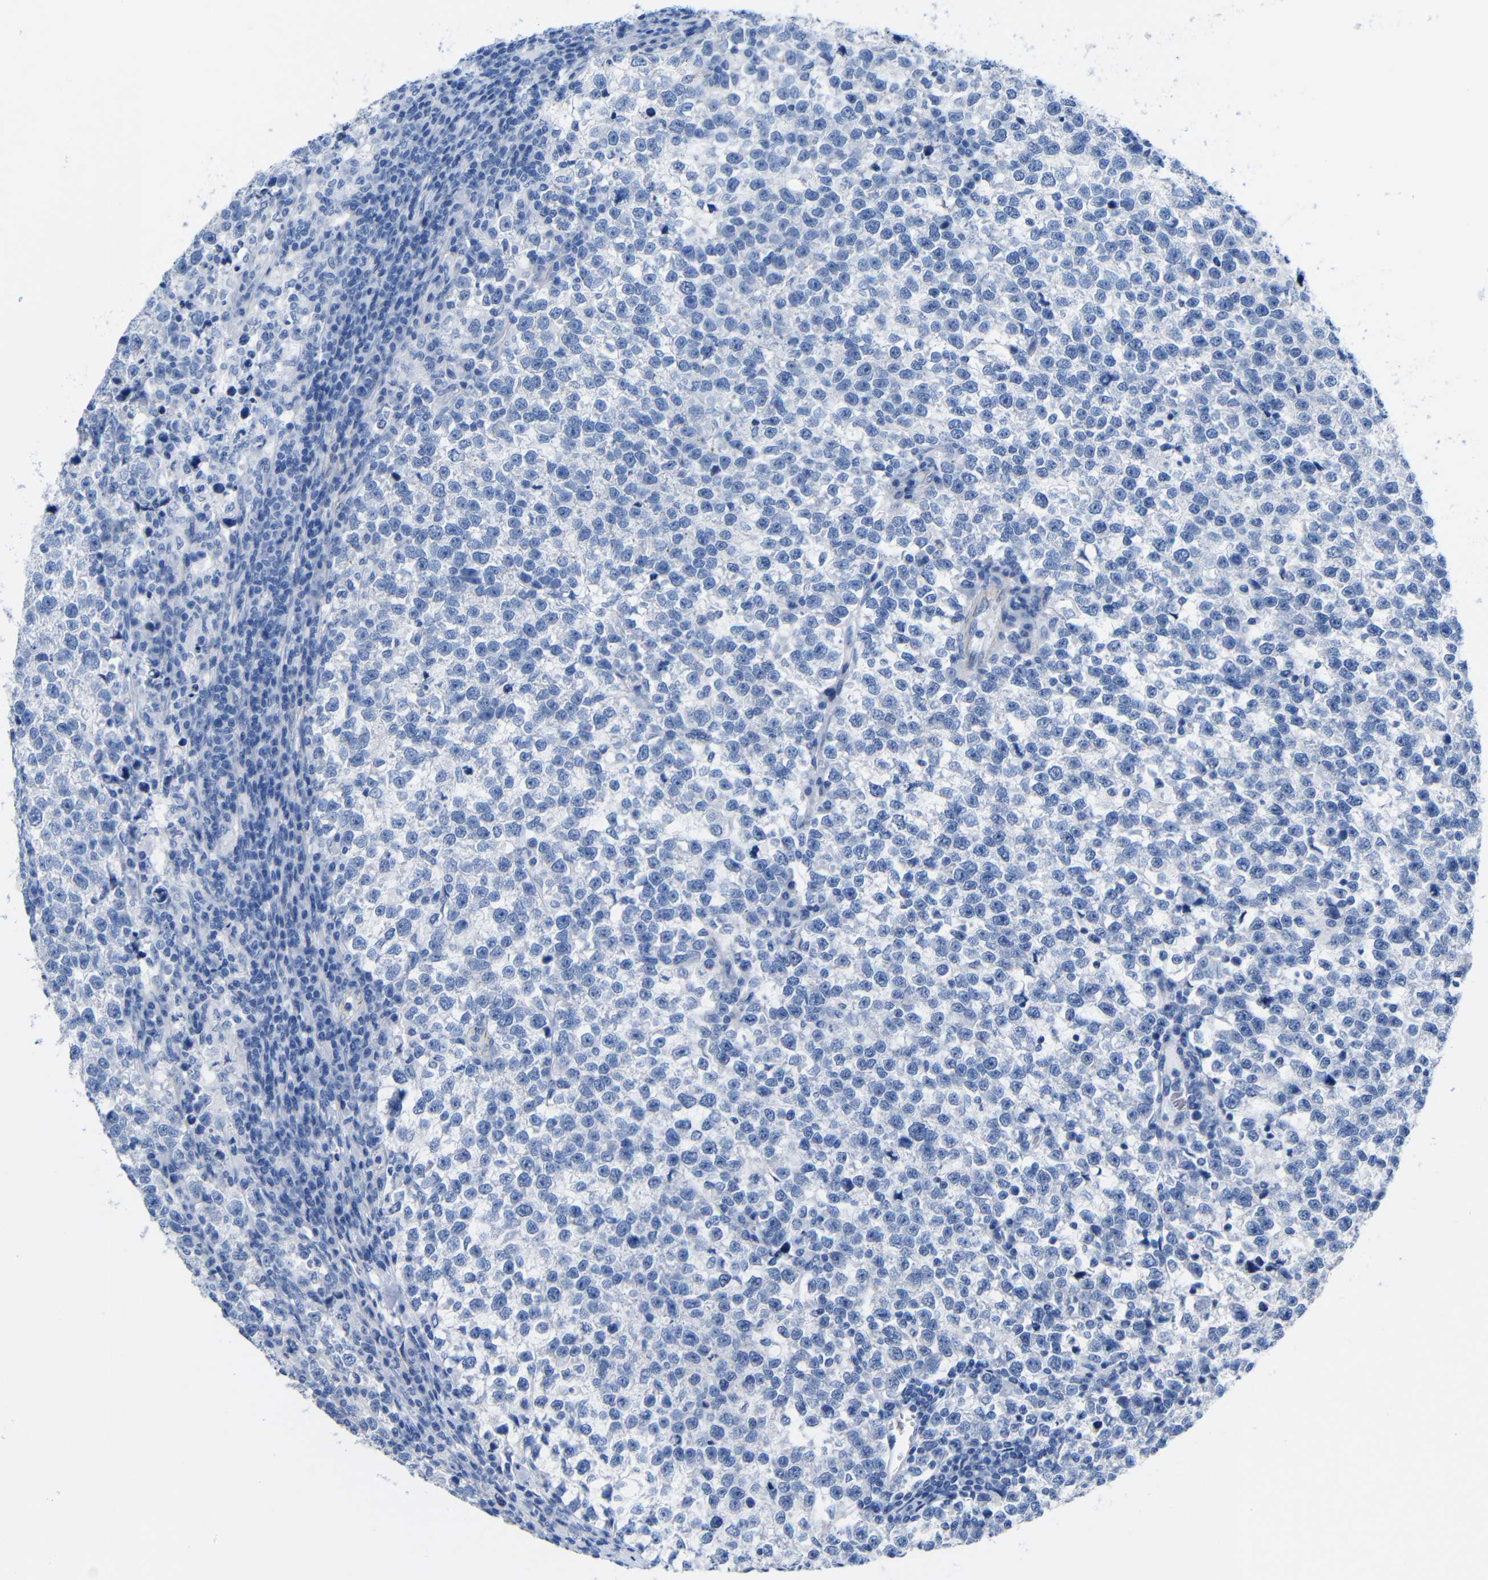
{"staining": {"intensity": "negative", "quantity": "none", "location": "none"}, "tissue": "testis cancer", "cell_type": "Tumor cells", "image_type": "cancer", "snomed": [{"axis": "morphology", "description": "Normal tissue, NOS"}, {"axis": "morphology", "description": "Seminoma, NOS"}, {"axis": "topography", "description": "Testis"}], "caption": "An image of human testis cancer is negative for staining in tumor cells.", "gene": "CGNL1", "patient": {"sex": "male", "age": 43}}